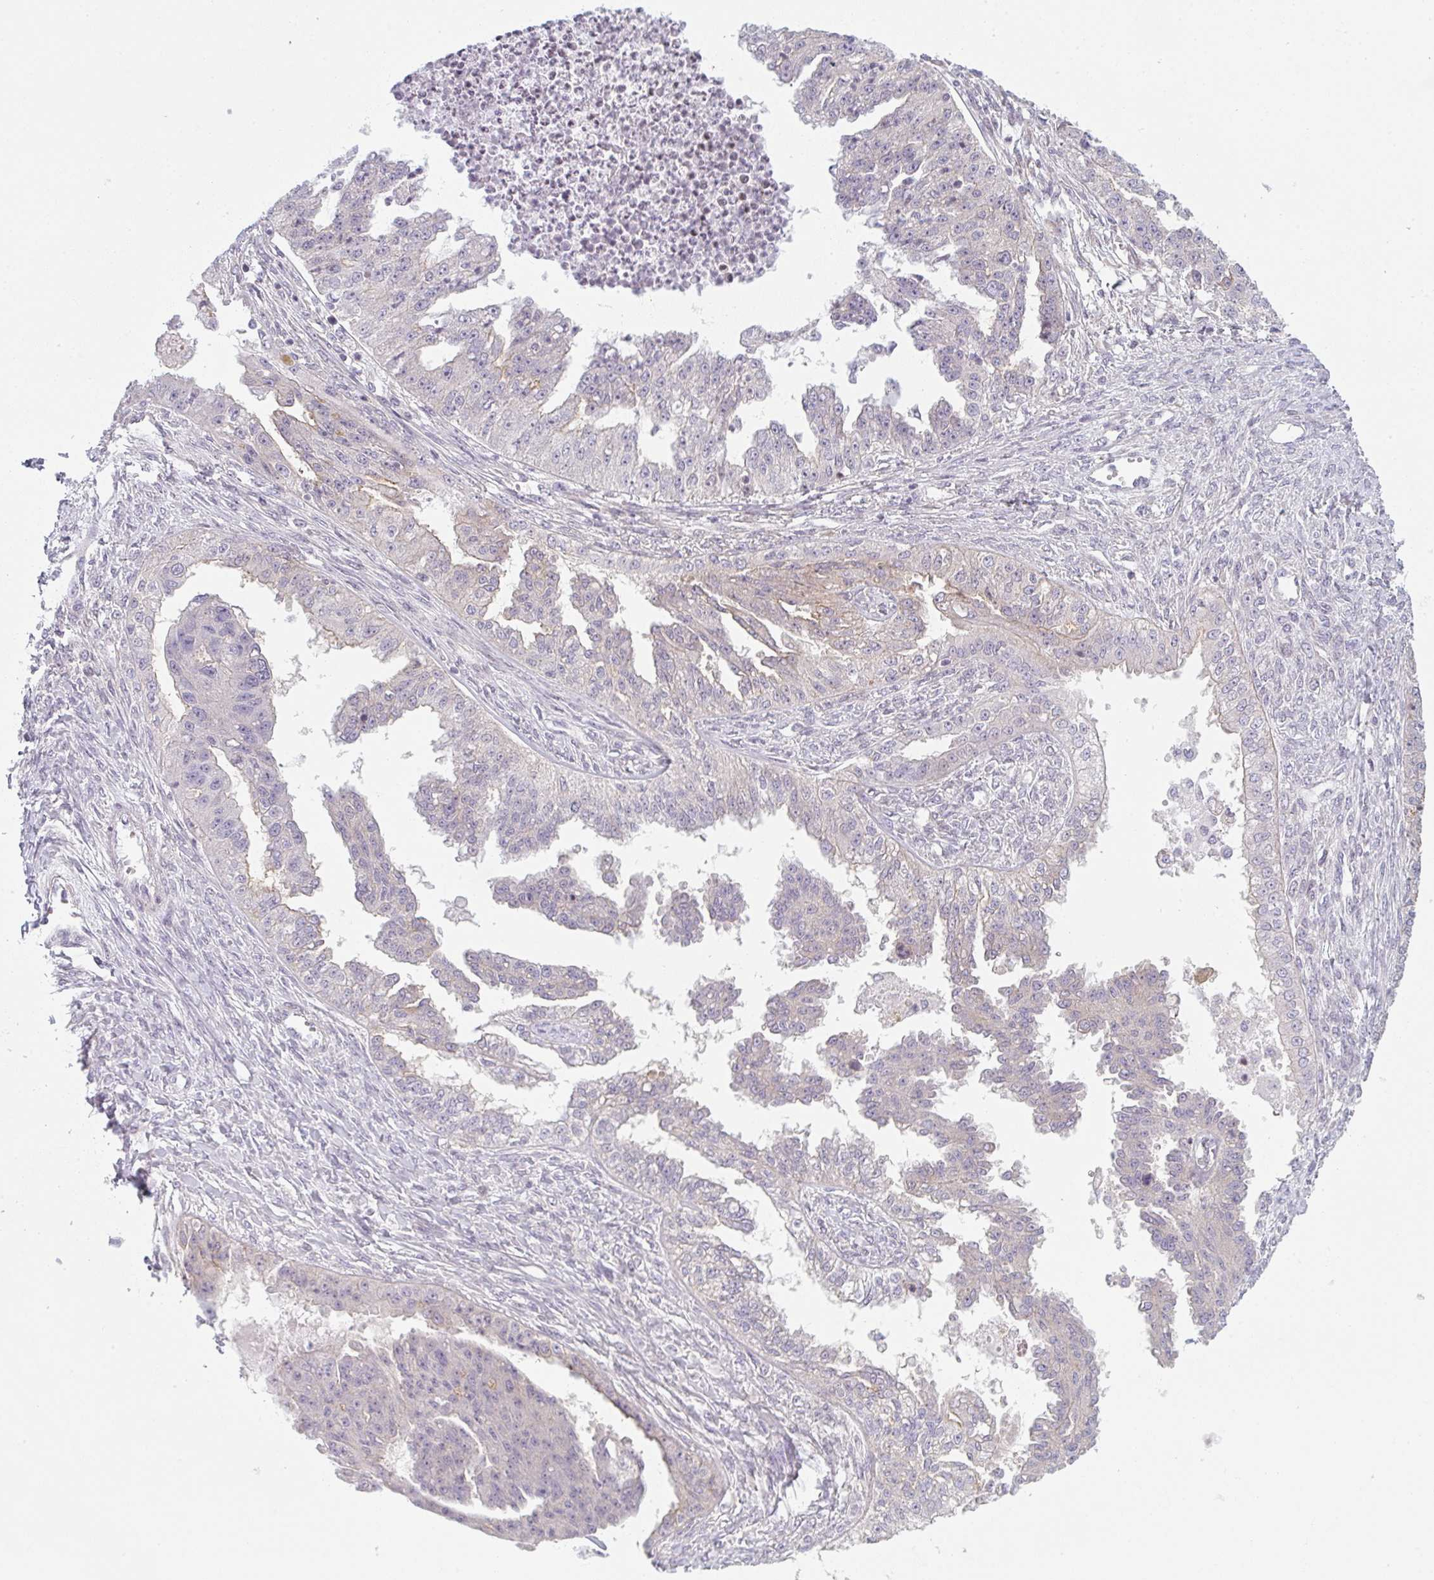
{"staining": {"intensity": "weak", "quantity": "<25%", "location": "cytoplasmic/membranous"}, "tissue": "ovarian cancer", "cell_type": "Tumor cells", "image_type": "cancer", "snomed": [{"axis": "morphology", "description": "Cystadenocarcinoma, serous, NOS"}, {"axis": "topography", "description": "Ovary"}], "caption": "An immunohistochemistry photomicrograph of ovarian cancer (serous cystadenocarcinoma) is shown. There is no staining in tumor cells of ovarian cancer (serous cystadenocarcinoma).", "gene": "TMEM237", "patient": {"sex": "female", "age": 58}}